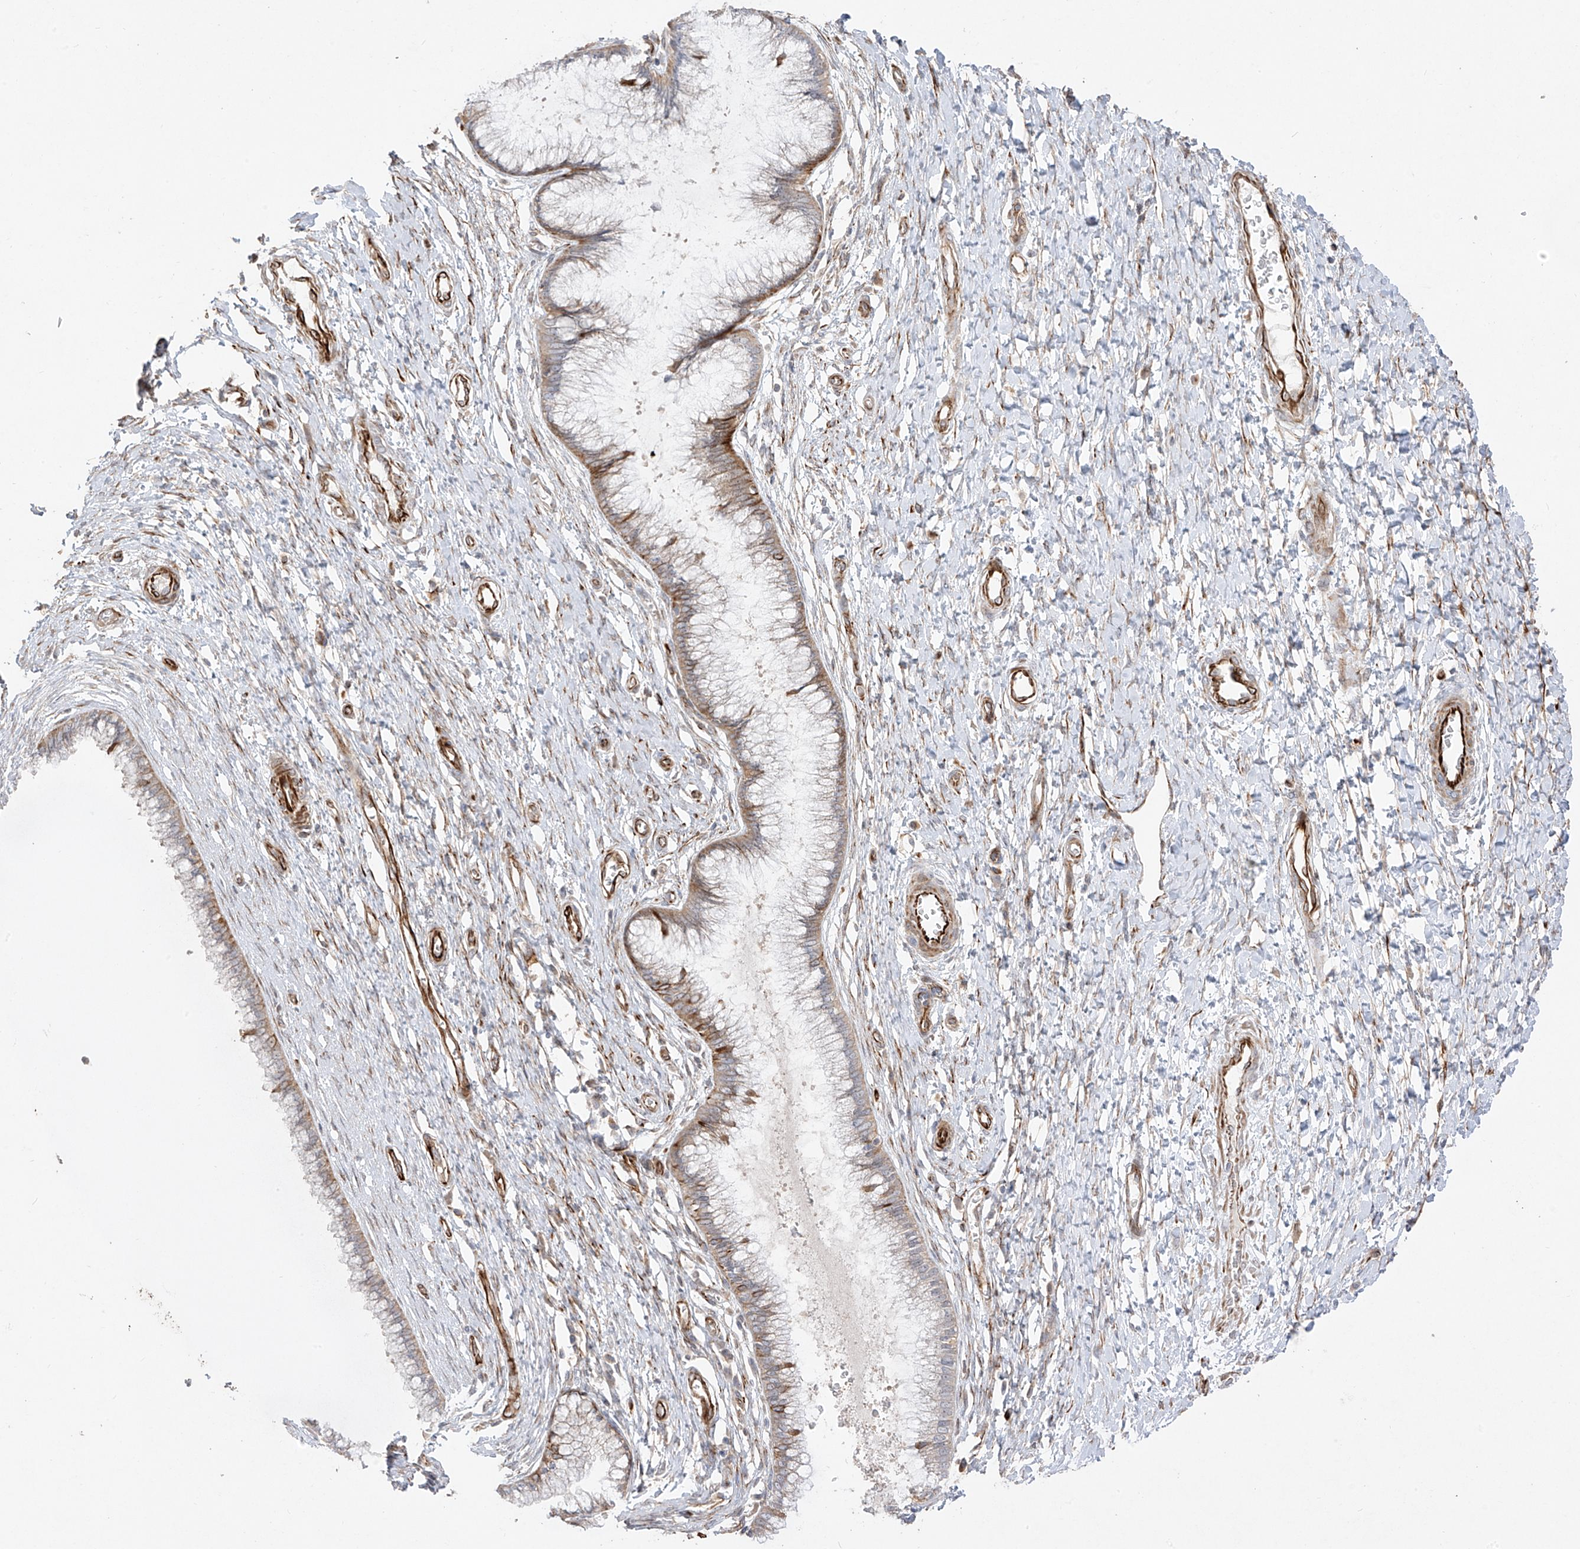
{"staining": {"intensity": "moderate", "quantity": "25%-75%", "location": "cytoplasmic/membranous"}, "tissue": "cervix", "cell_type": "Glandular cells", "image_type": "normal", "snomed": [{"axis": "morphology", "description": "Normal tissue, NOS"}, {"axis": "topography", "description": "Cervix"}], "caption": "Brown immunohistochemical staining in unremarkable cervix displays moderate cytoplasmic/membranous staining in approximately 25%-75% of glandular cells. Using DAB (brown) and hematoxylin (blue) stains, captured at high magnification using brightfield microscopy.", "gene": "DCDC2", "patient": {"sex": "female", "age": 55}}